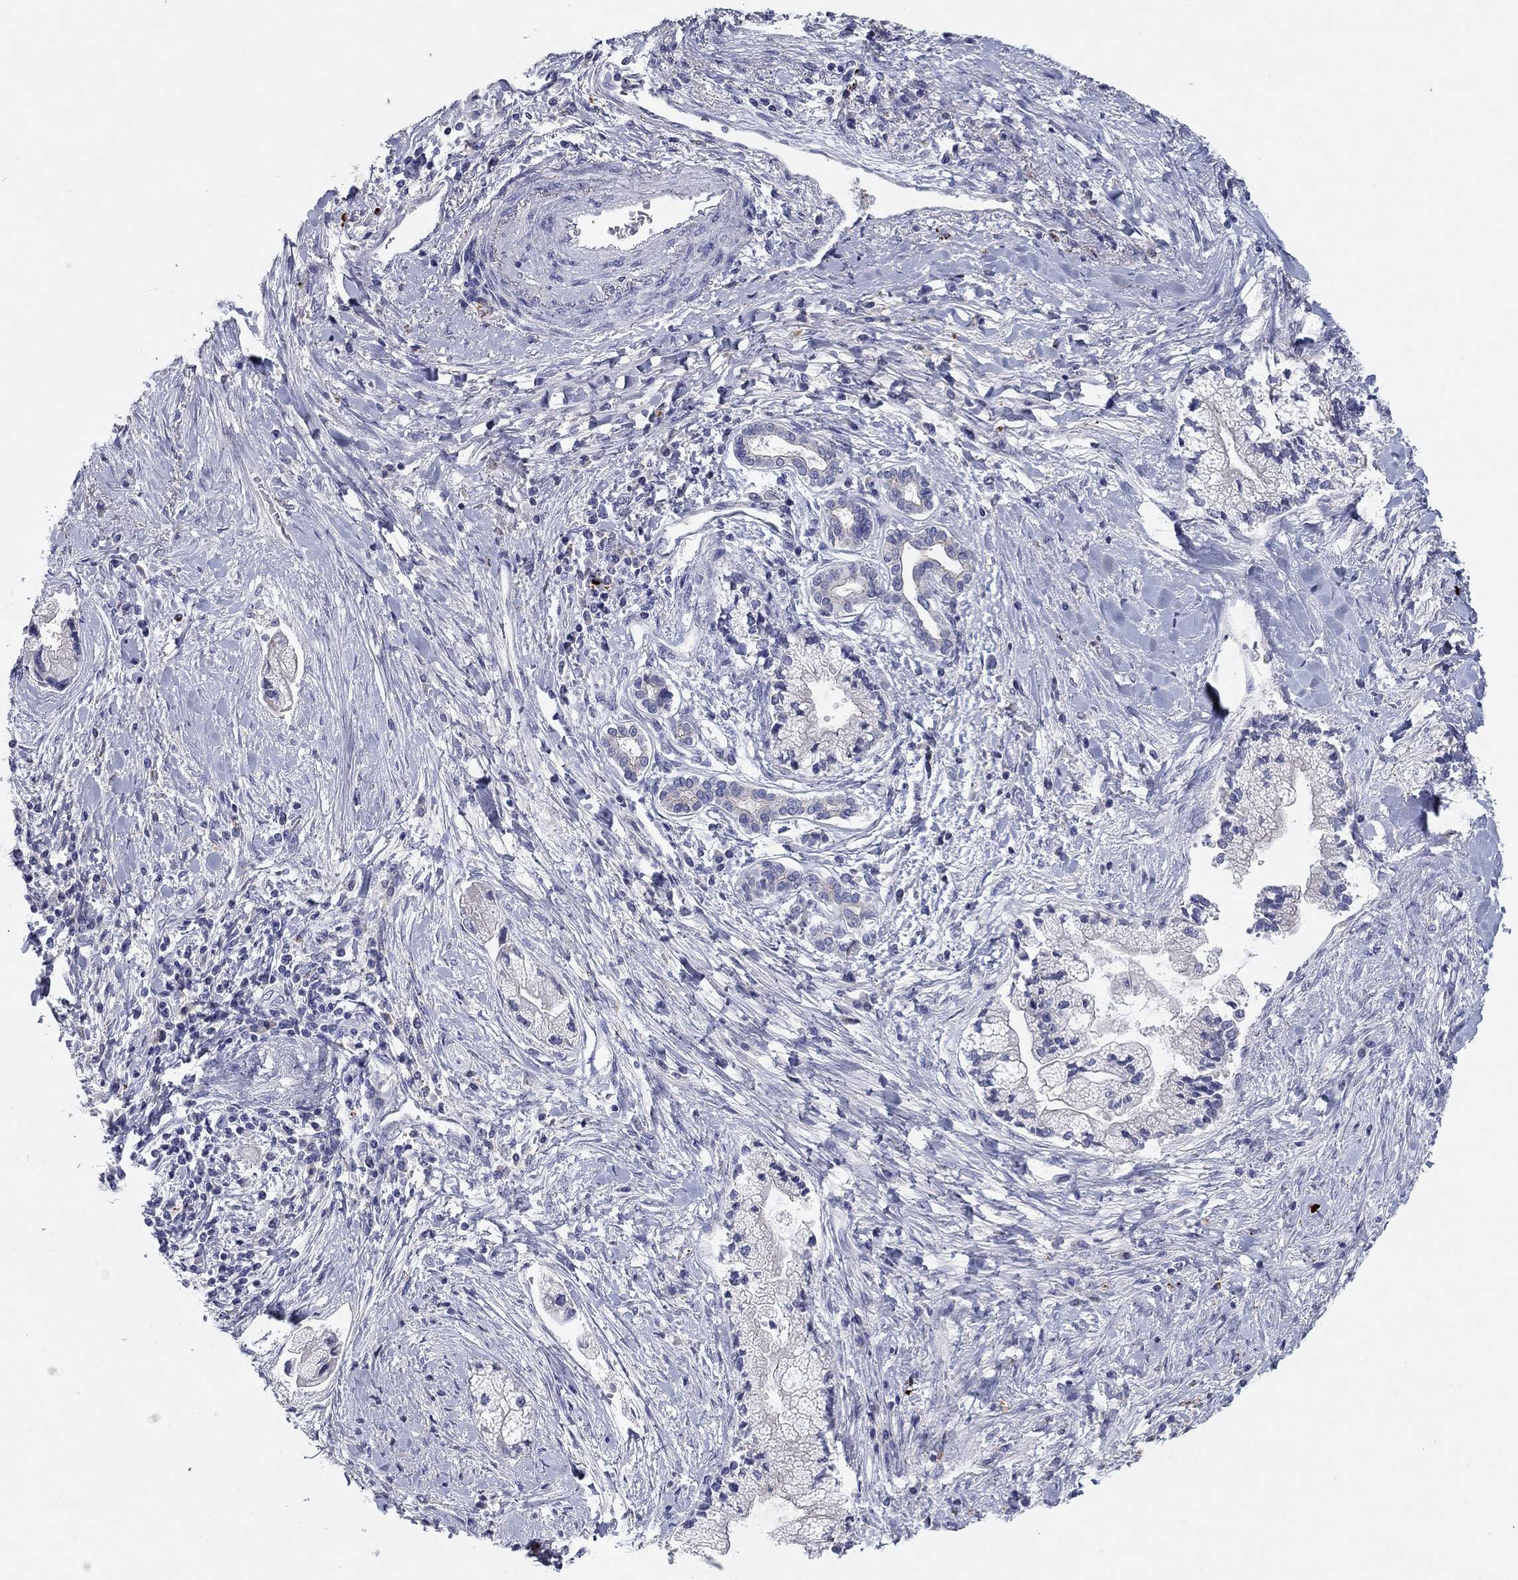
{"staining": {"intensity": "negative", "quantity": "none", "location": "none"}, "tissue": "liver cancer", "cell_type": "Tumor cells", "image_type": "cancer", "snomed": [{"axis": "morphology", "description": "Cholangiocarcinoma"}, {"axis": "topography", "description": "Liver"}], "caption": "Liver cancer (cholangiocarcinoma) stained for a protein using immunohistochemistry (IHC) shows no expression tumor cells.", "gene": "CNTNAP4", "patient": {"sex": "male", "age": 50}}